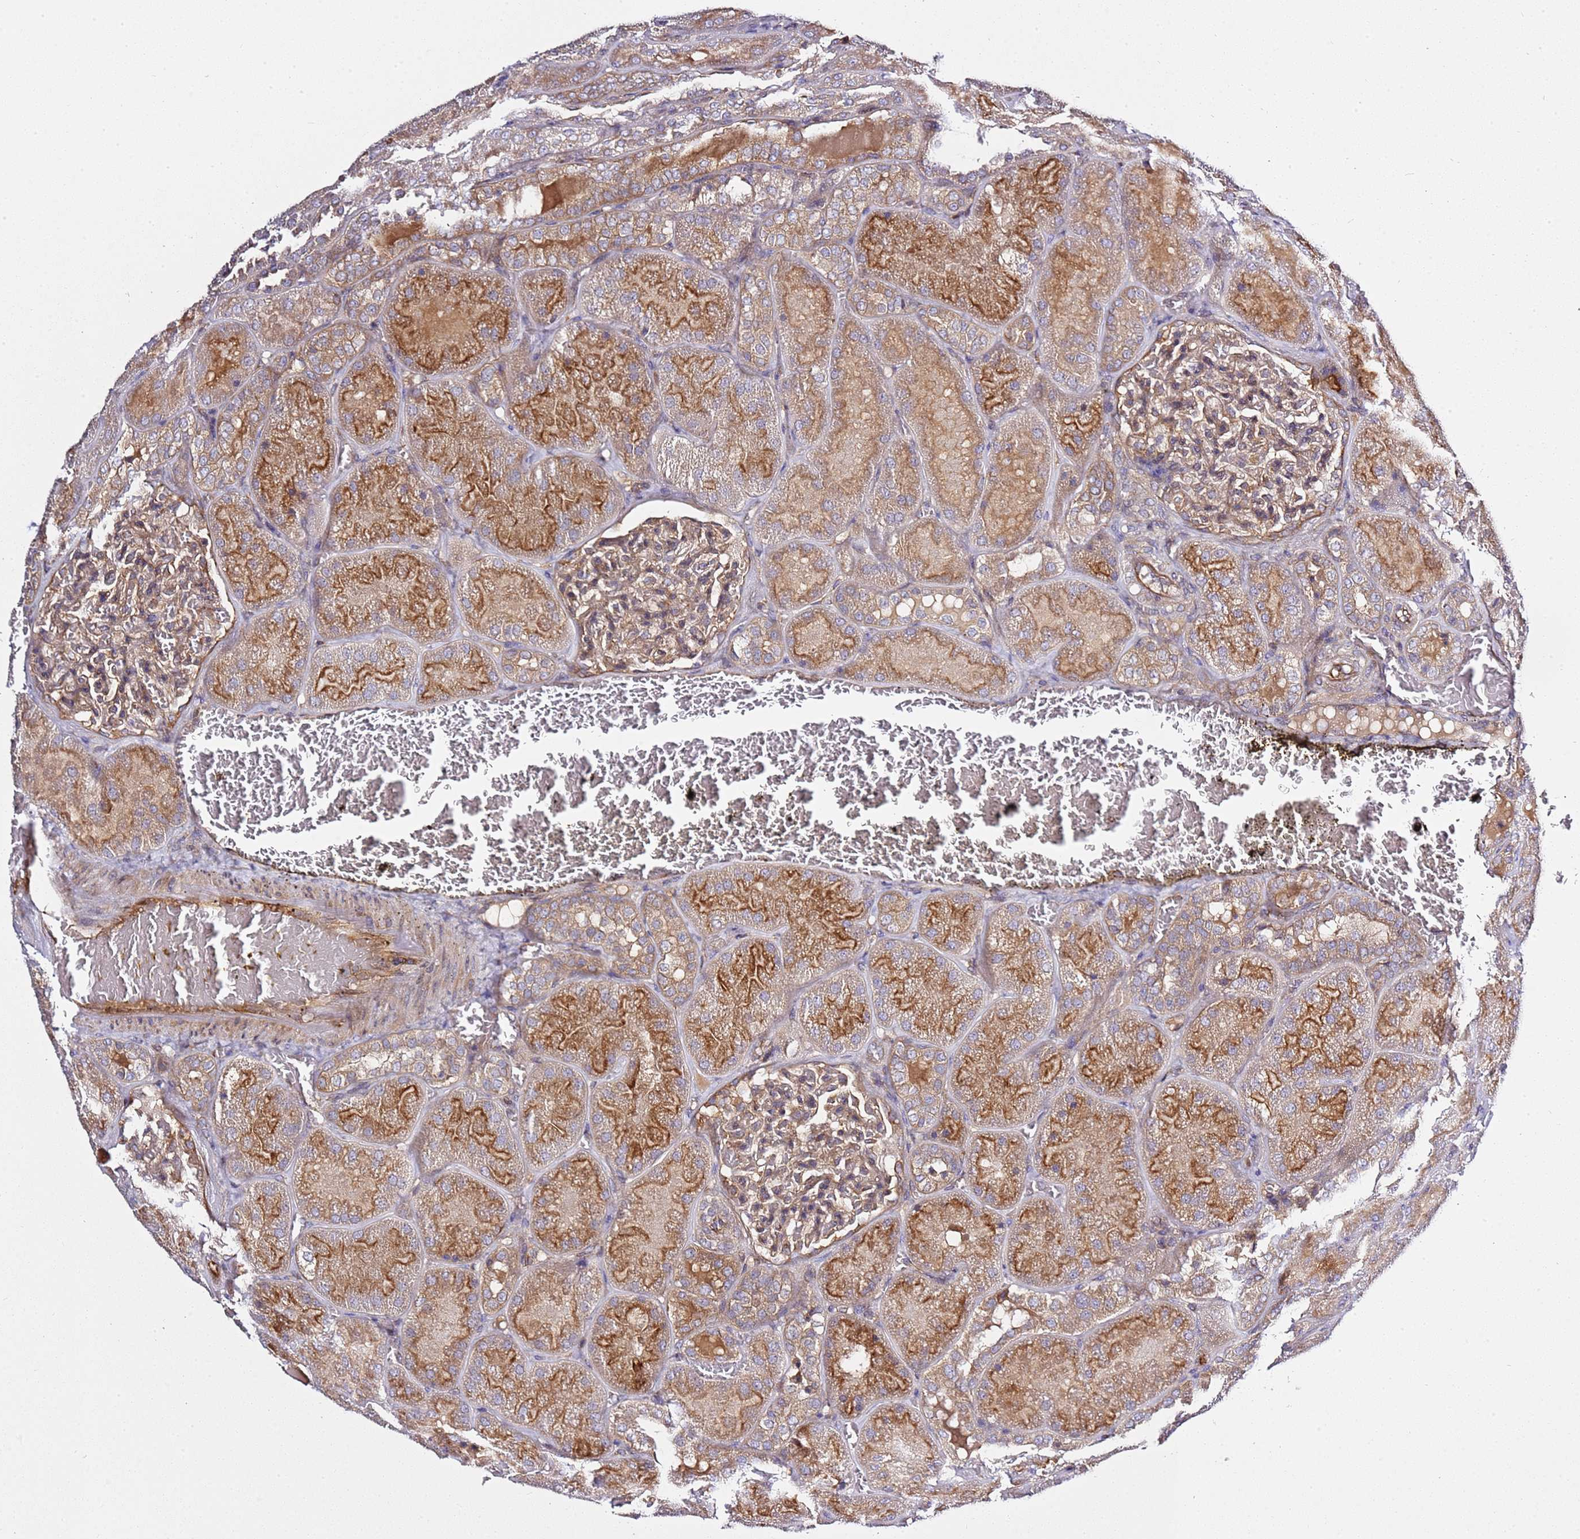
{"staining": {"intensity": "moderate", "quantity": ">75%", "location": "cytoplasmic/membranous"}, "tissue": "kidney", "cell_type": "Cells in glomeruli", "image_type": "normal", "snomed": [{"axis": "morphology", "description": "Normal tissue, NOS"}, {"axis": "topography", "description": "Kidney"}], "caption": "This image exhibits immunohistochemistry staining of unremarkable kidney, with medium moderate cytoplasmic/membranous staining in about >75% of cells in glomeruli.", "gene": "GNL1", "patient": {"sex": "male", "age": 28}}